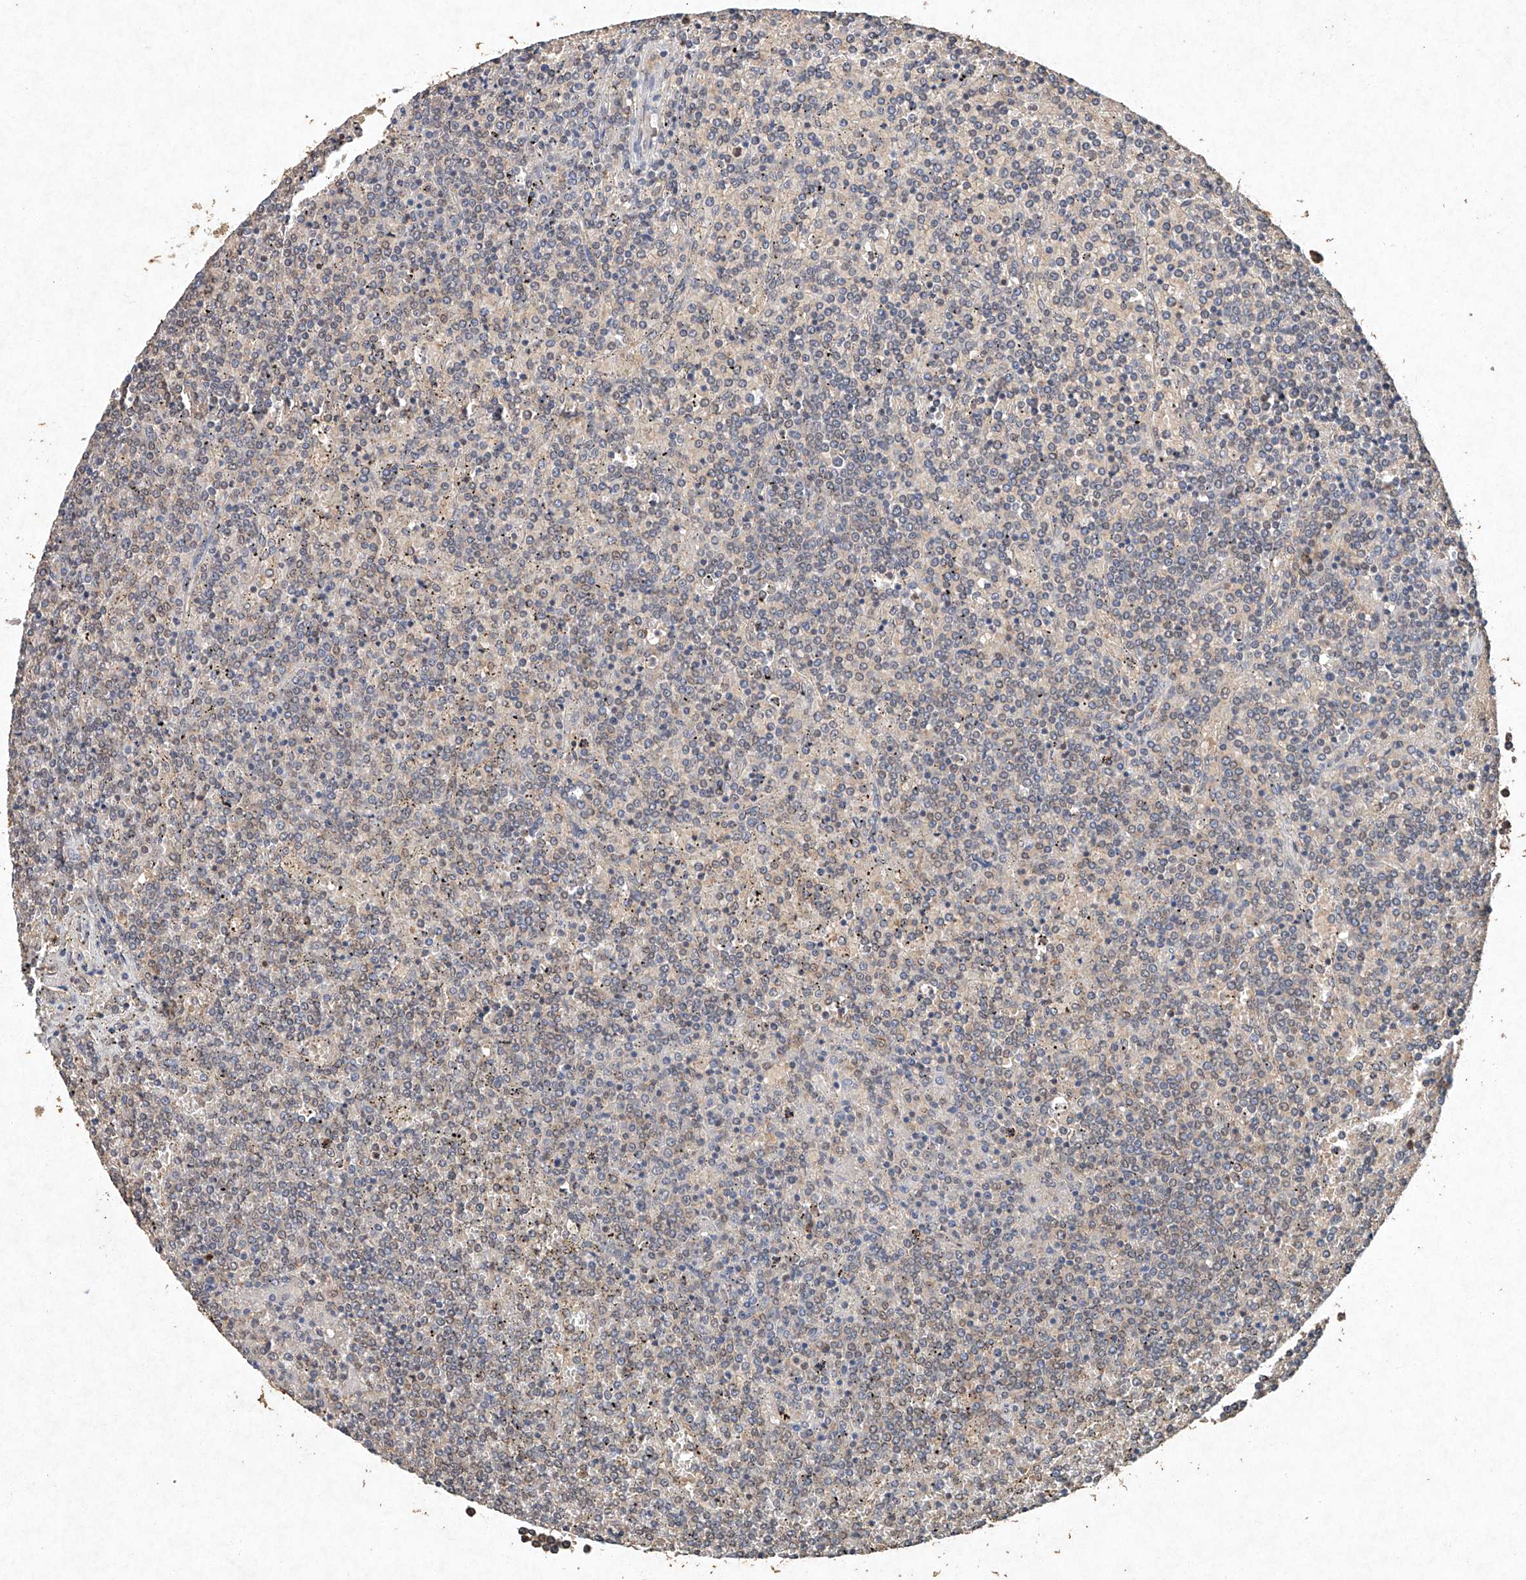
{"staining": {"intensity": "negative", "quantity": "none", "location": "none"}, "tissue": "lymphoma", "cell_type": "Tumor cells", "image_type": "cancer", "snomed": [{"axis": "morphology", "description": "Malignant lymphoma, non-Hodgkin's type, Low grade"}, {"axis": "topography", "description": "Spleen"}], "caption": "A high-resolution image shows immunohistochemistry (IHC) staining of lymphoma, which exhibits no significant positivity in tumor cells. (DAB (3,3'-diaminobenzidine) immunohistochemistry with hematoxylin counter stain).", "gene": "STK3", "patient": {"sex": "female", "age": 19}}